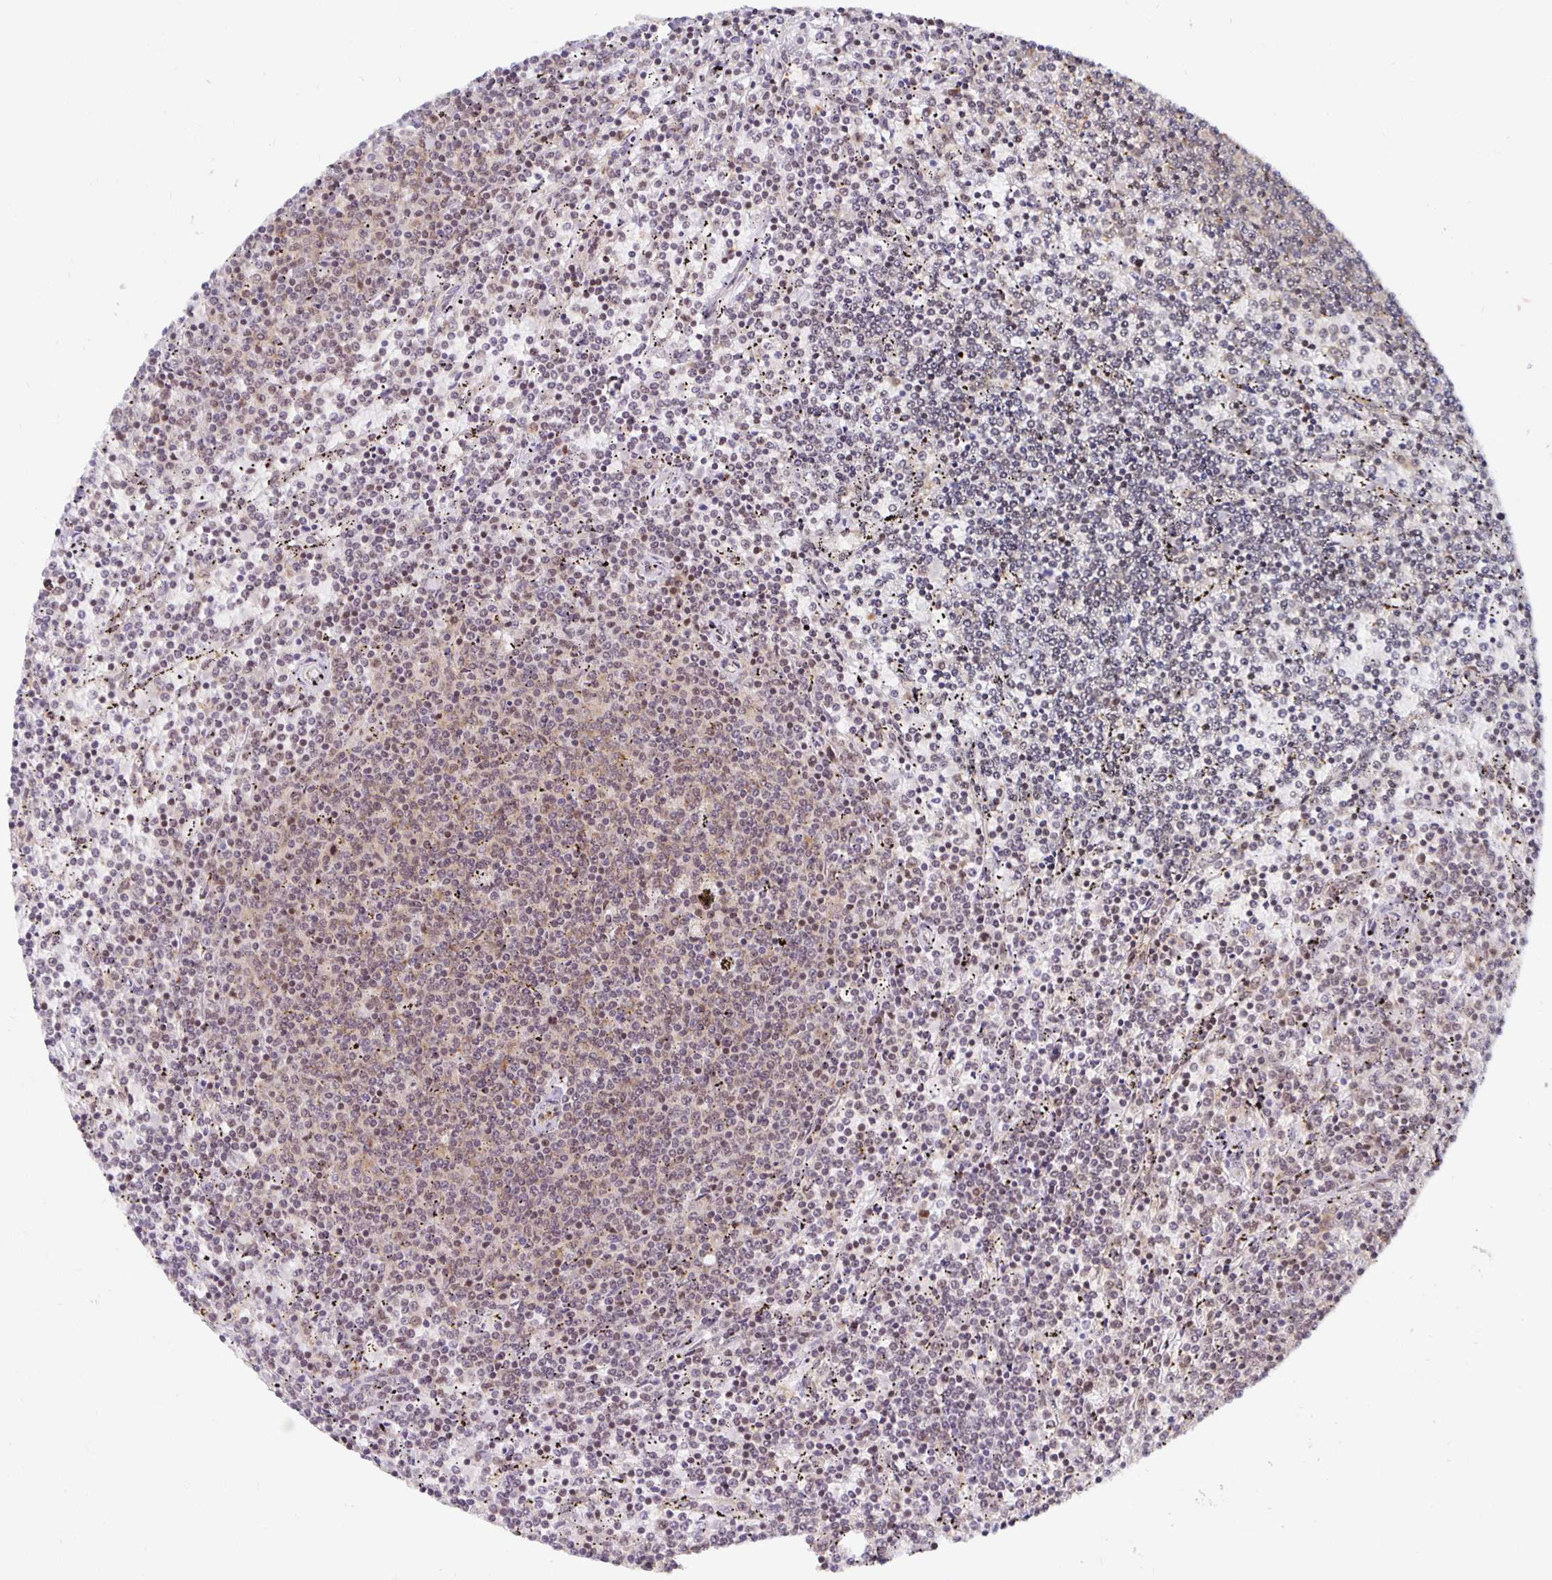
{"staining": {"intensity": "weak", "quantity": "25%-75%", "location": "cytoplasmic/membranous"}, "tissue": "lymphoma", "cell_type": "Tumor cells", "image_type": "cancer", "snomed": [{"axis": "morphology", "description": "Malignant lymphoma, non-Hodgkin's type, Low grade"}, {"axis": "topography", "description": "Spleen"}], "caption": "High-power microscopy captured an IHC micrograph of lymphoma, revealing weak cytoplasmic/membranous positivity in about 25%-75% of tumor cells.", "gene": "PDAP1", "patient": {"sex": "female", "age": 50}}